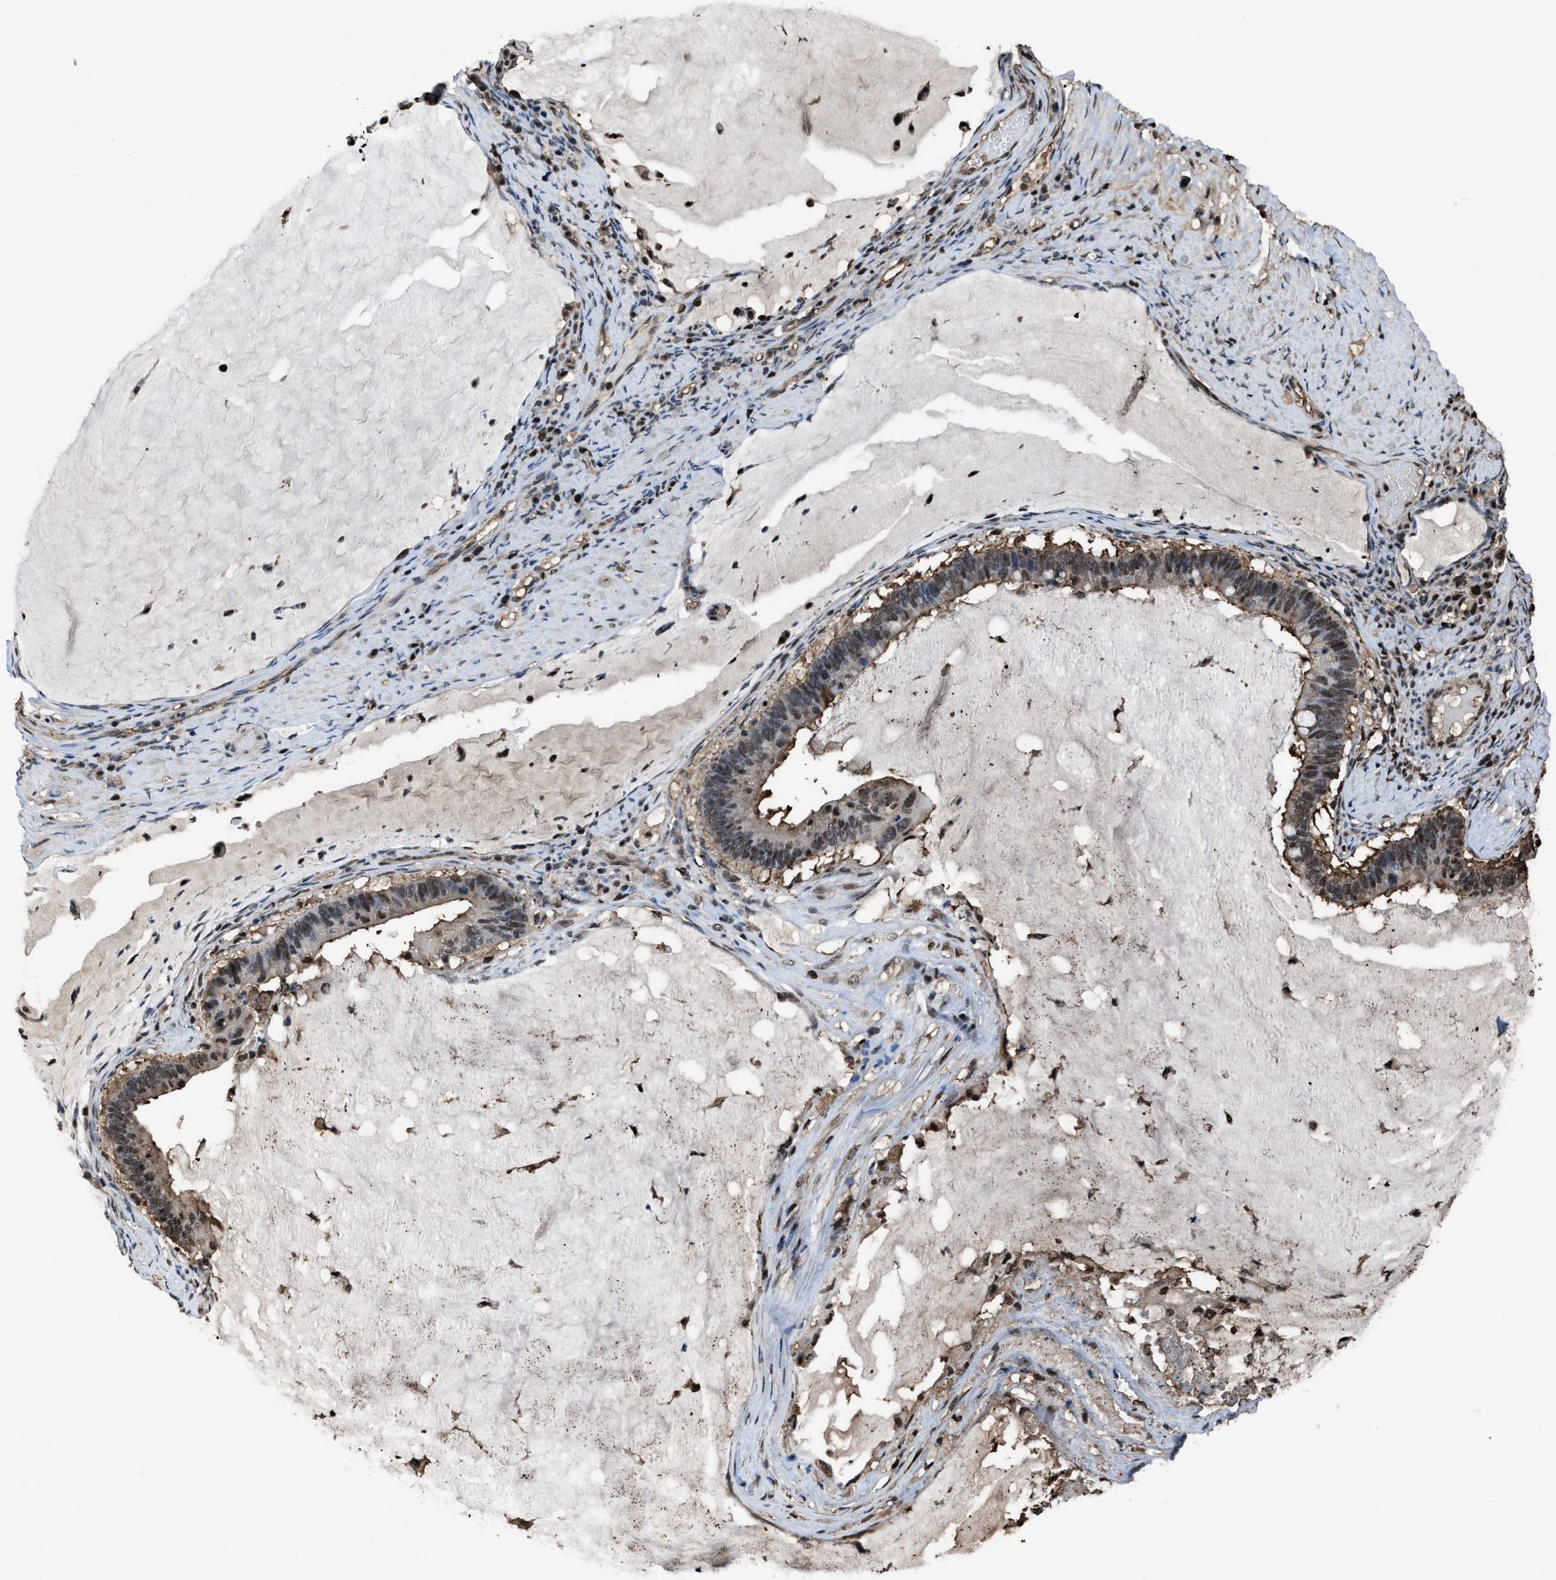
{"staining": {"intensity": "moderate", "quantity": "25%-75%", "location": "cytoplasmic/membranous,nuclear"}, "tissue": "ovarian cancer", "cell_type": "Tumor cells", "image_type": "cancer", "snomed": [{"axis": "morphology", "description": "Cystadenocarcinoma, mucinous, NOS"}, {"axis": "topography", "description": "Ovary"}], "caption": "The photomicrograph demonstrates immunohistochemical staining of ovarian cancer (mucinous cystadenocarcinoma). There is moderate cytoplasmic/membranous and nuclear positivity is present in approximately 25%-75% of tumor cells.", "gene": "FNTA", "patient": {"sex": "female", "age": 61}}